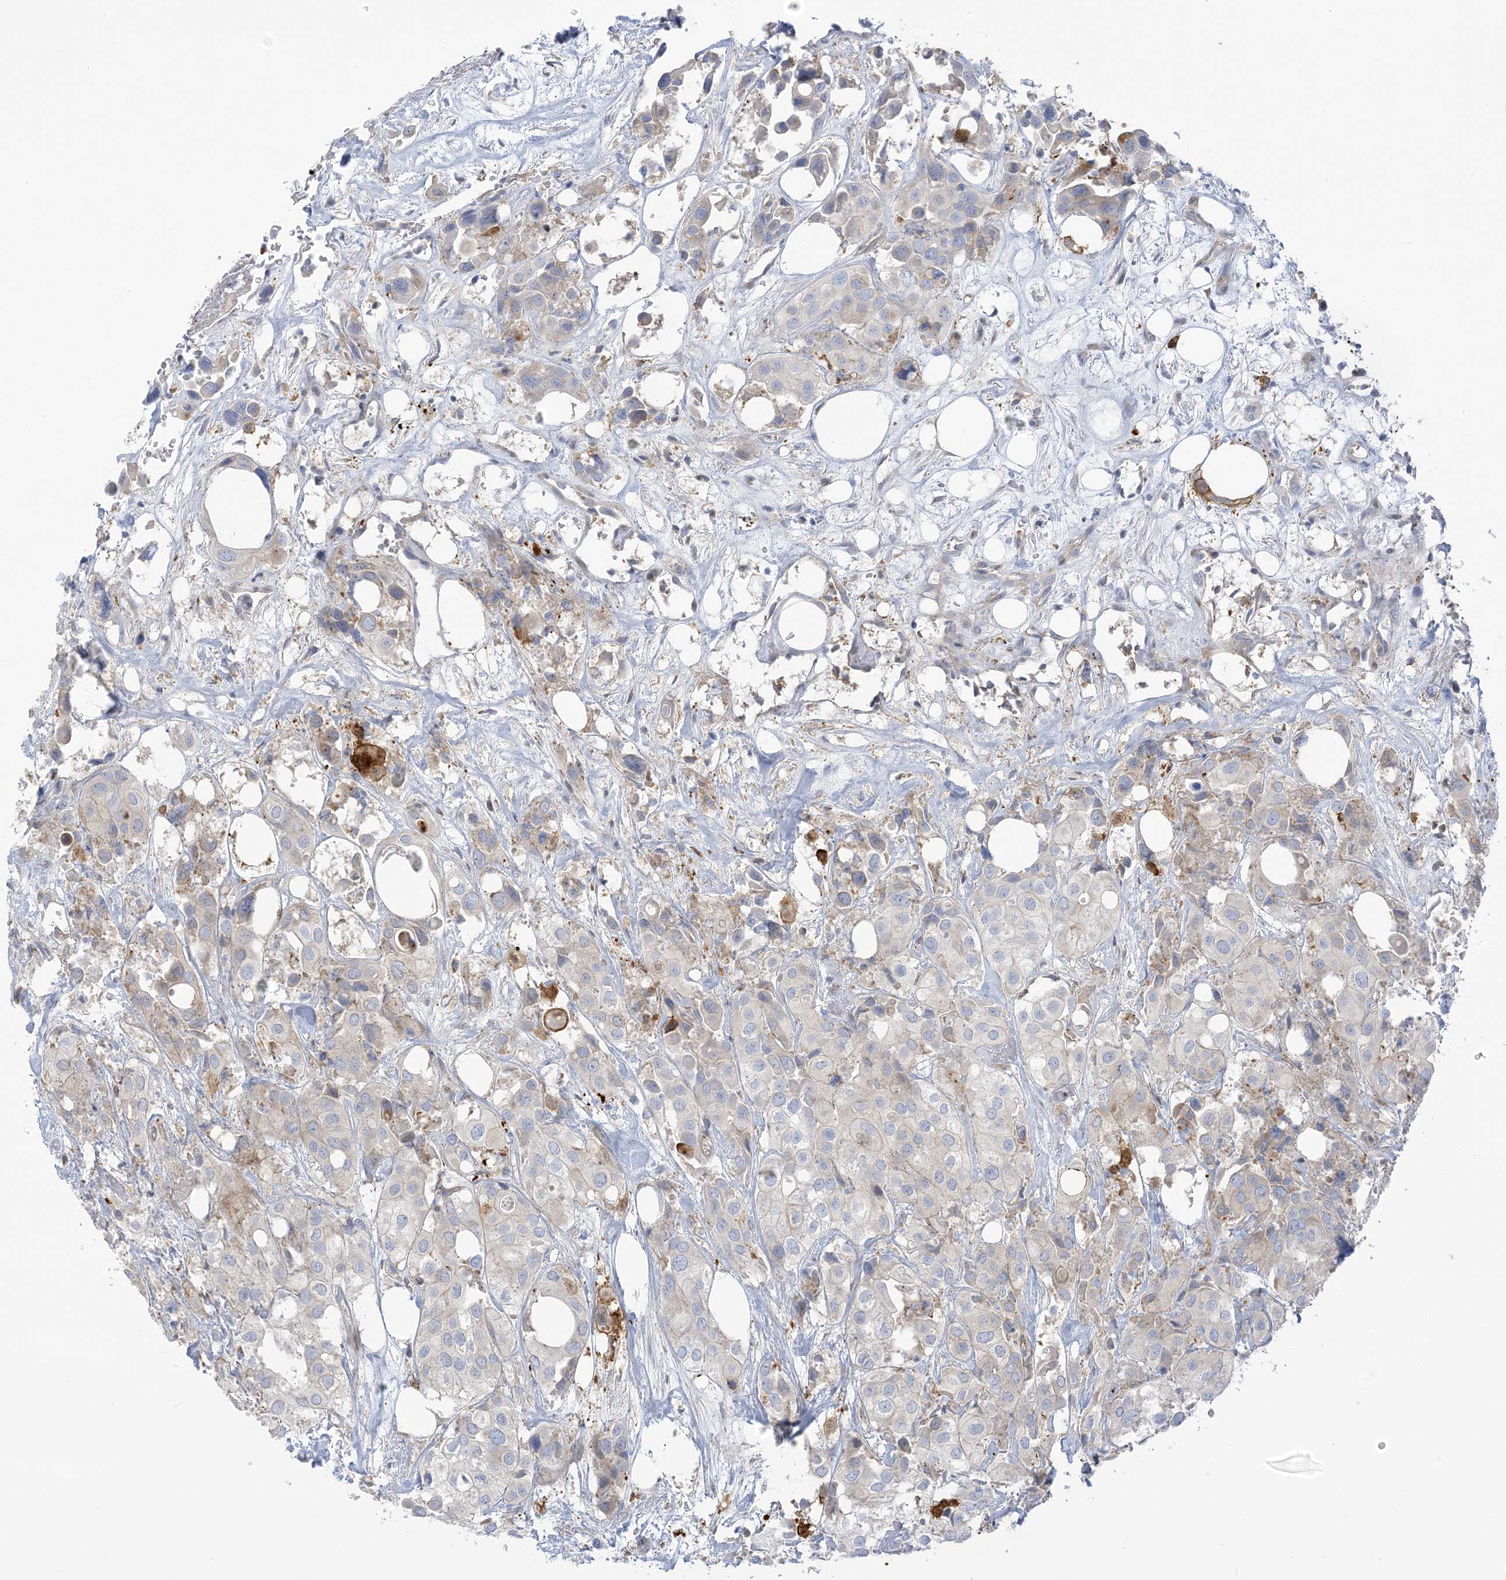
{"staining": {"intensity": "weak", "quantity": "<25%", "location": "cytoplasmic/membranous"}, "tissue": "urothelial cancer", "cell_type": "Tumor cells", "image_type": "cancer", "snomed": [{"axis": "morphology", "description": "Urothelial carcinoma, High grade"}, {"axis": "topography", "description": "Urinary bladder"}], "caption": "Tumor cells show no significant protein positivity in urothelial cancer.", "gene": "ICMT", "patient": {"sex": "male", "age": 64}}